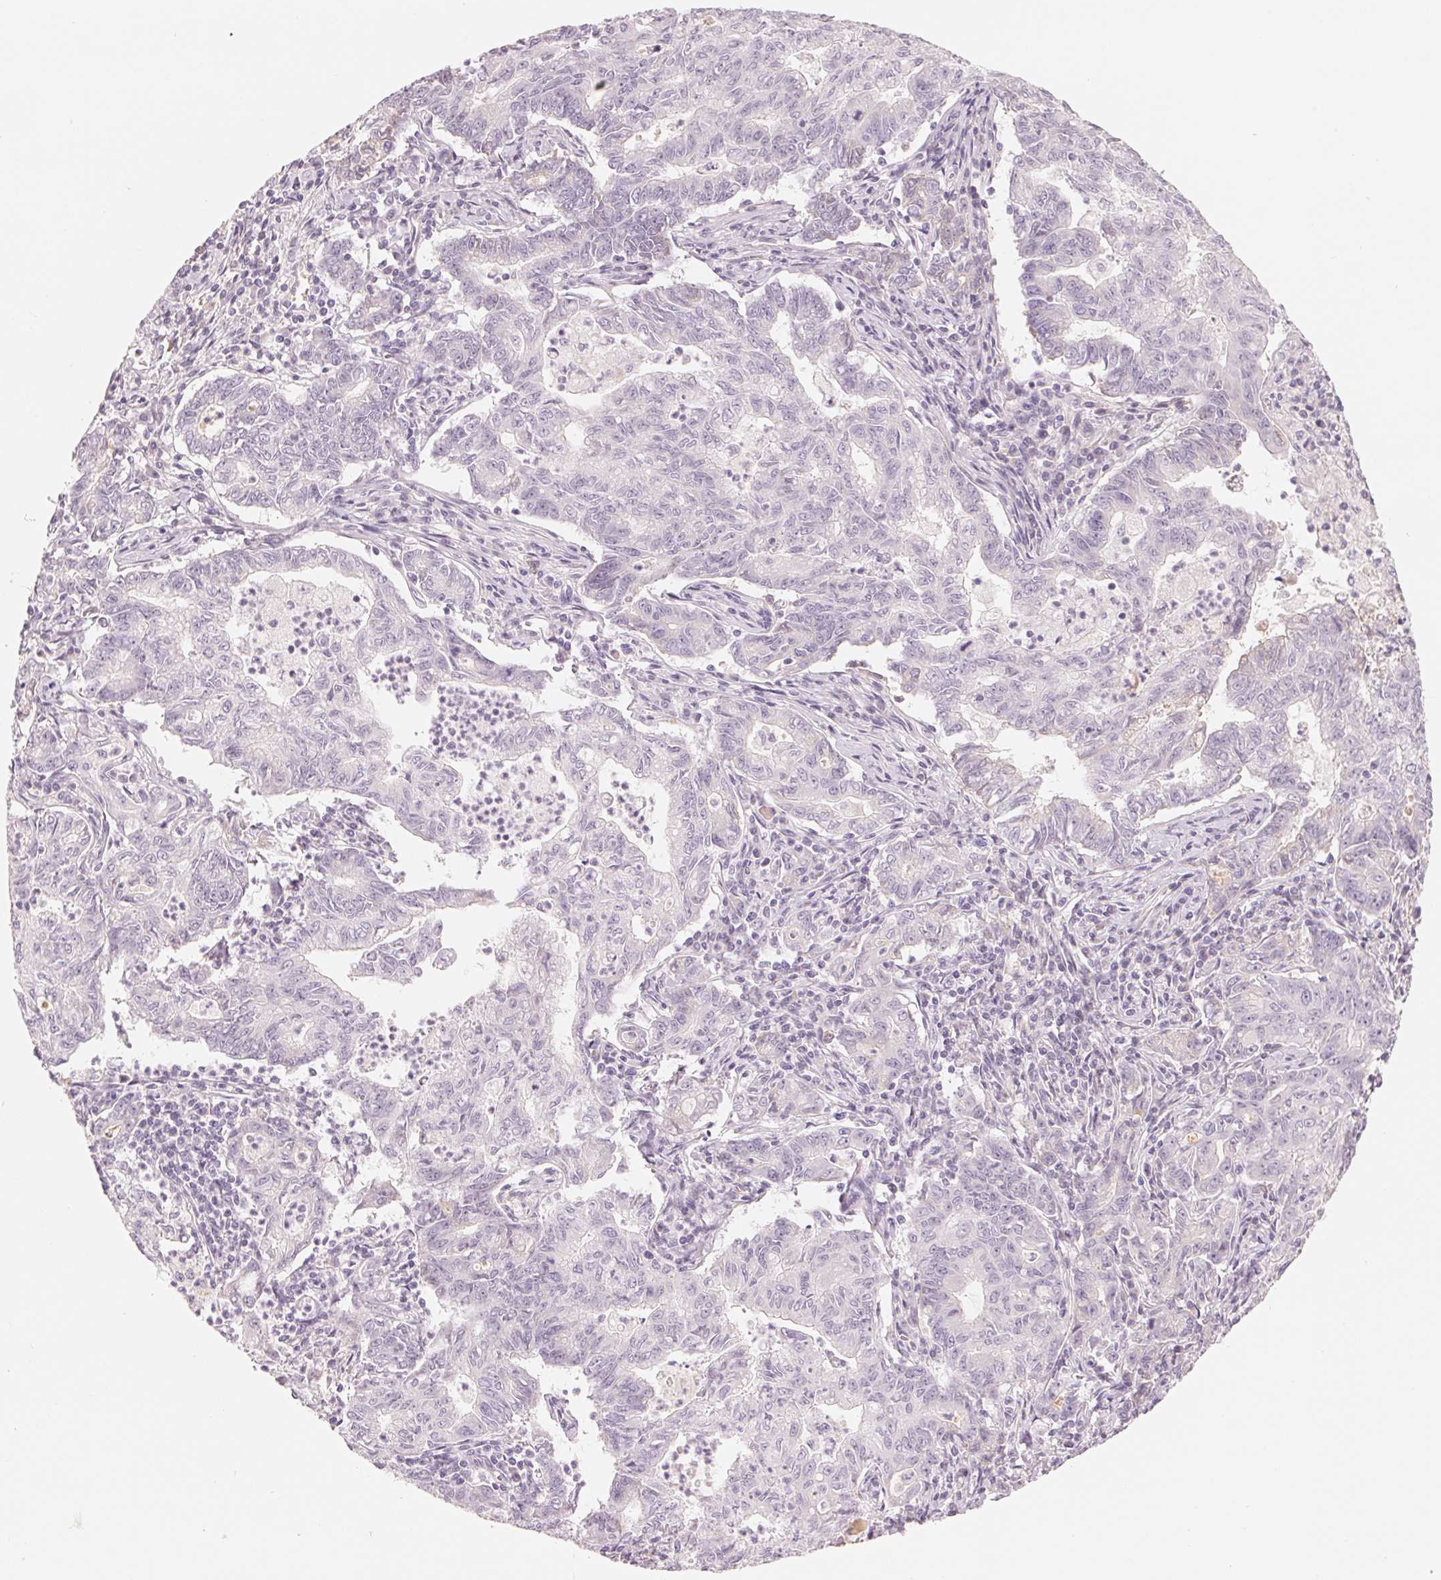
{"staining": {"intensity": "negative", "quantity": "none", "location": "none"}, "tissue": "stomach cancer", "cell_type": "Tumor cells", "image_type": "cancer", "snomed": [{"axis": "morphology", "description": "Adenocarcinoma, NOS"}, {"axis": "topography", "description": "Stomach, upper"}], "caption": "An immunohistochemistry image of stomach cancer is shown. There is no staining in tumor cells of stomach cancer.", "gene": "CFHR2", "patient": {"sex": "female", "age": 79}}